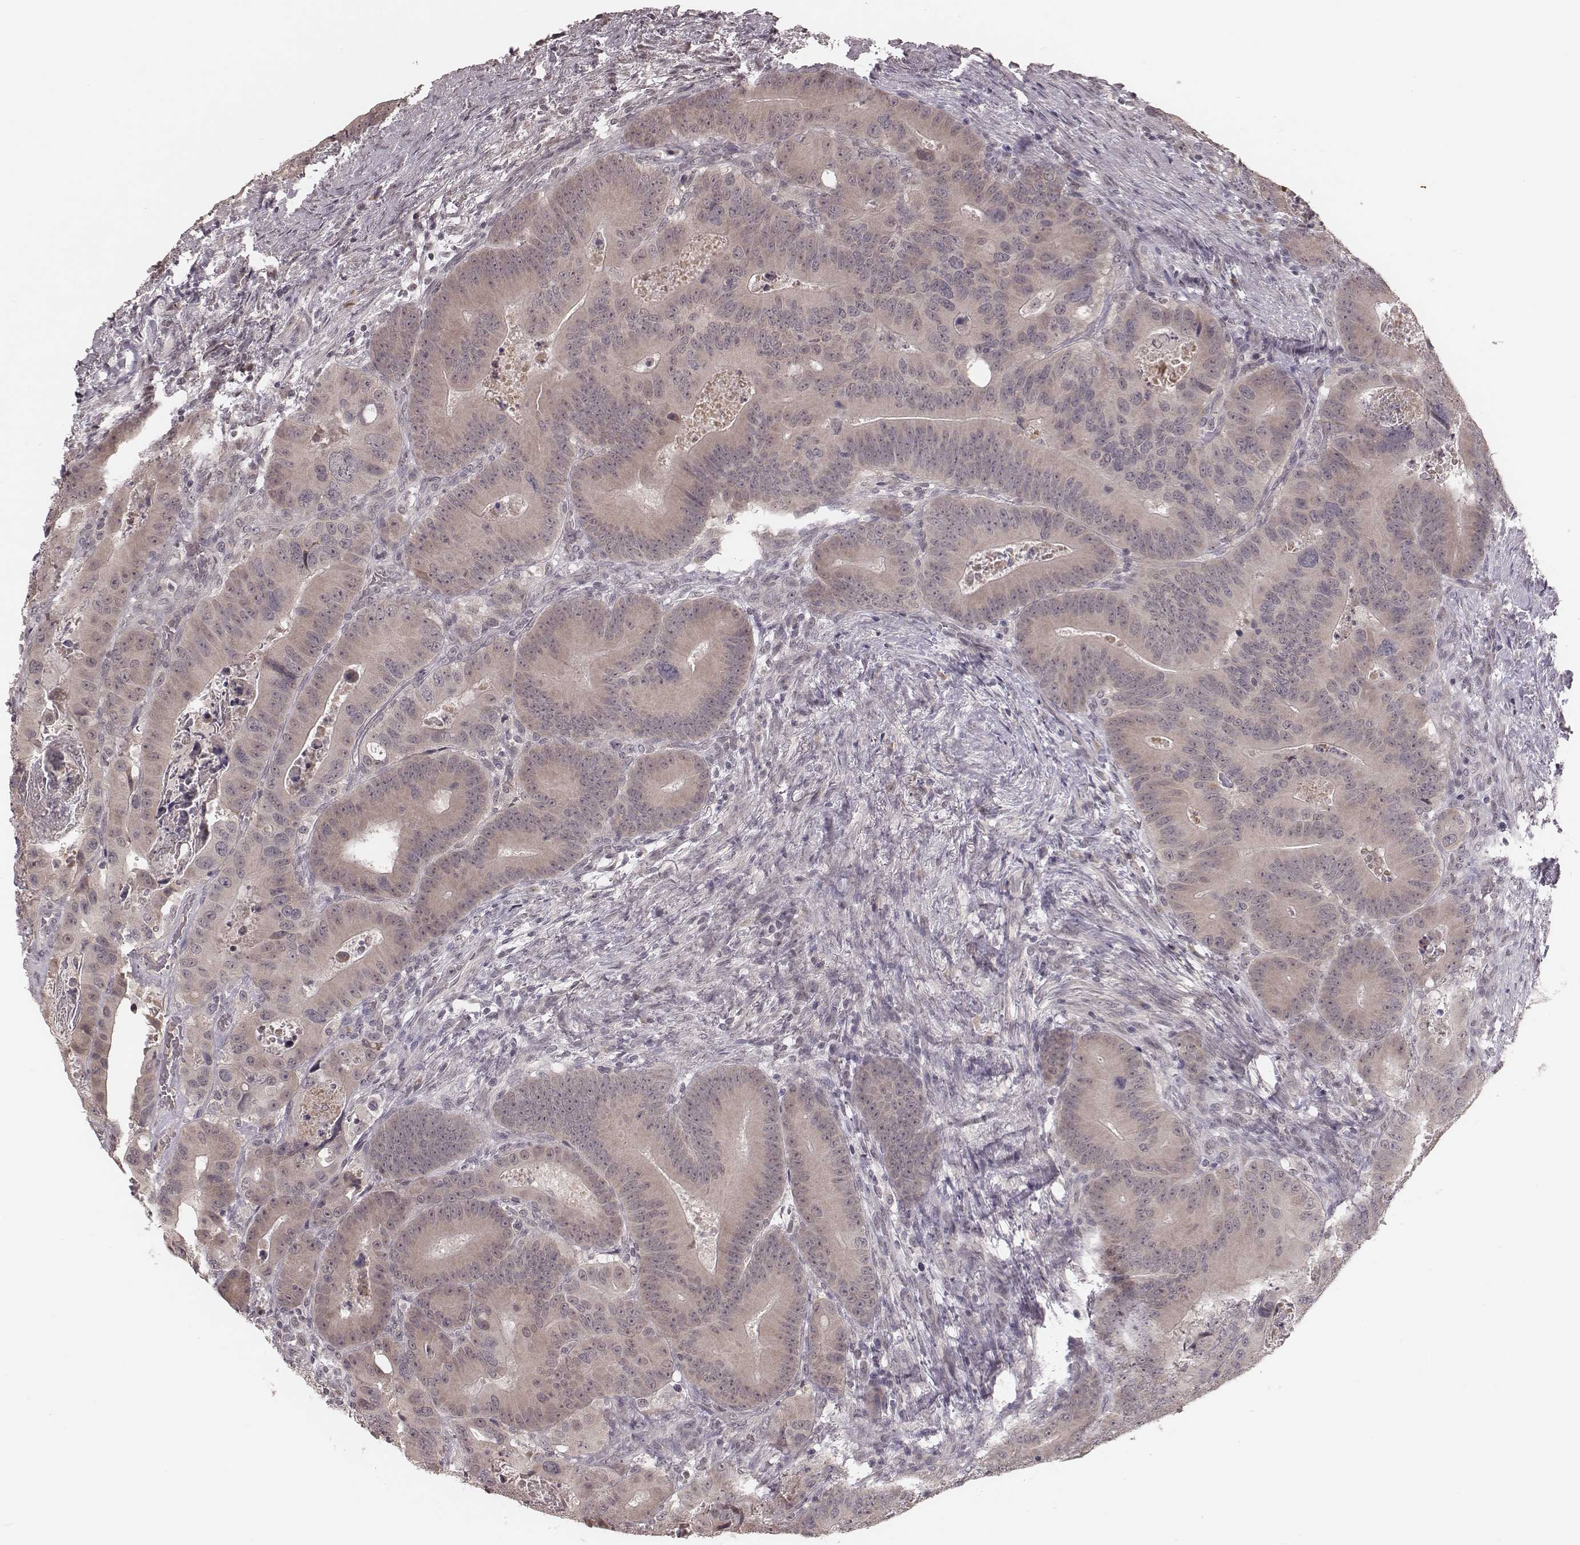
{"staining": {"intensity": "negative", "quantity": "none", "location": "none"}, "tissue": "colorectal cancer", "cell_type": "Tumor cells", "image_type": "cancer", "snomed": [{"axis": "morphology", "description": "Adenocarcinoma, NOS"}, {"axis": "topography", "description": "Rectum"}], "caption": "Tumor cells are negative for protein expression in human colorectal cancer.", "gene": "IL5", "patient": {"sex": "male", "age": 64}}